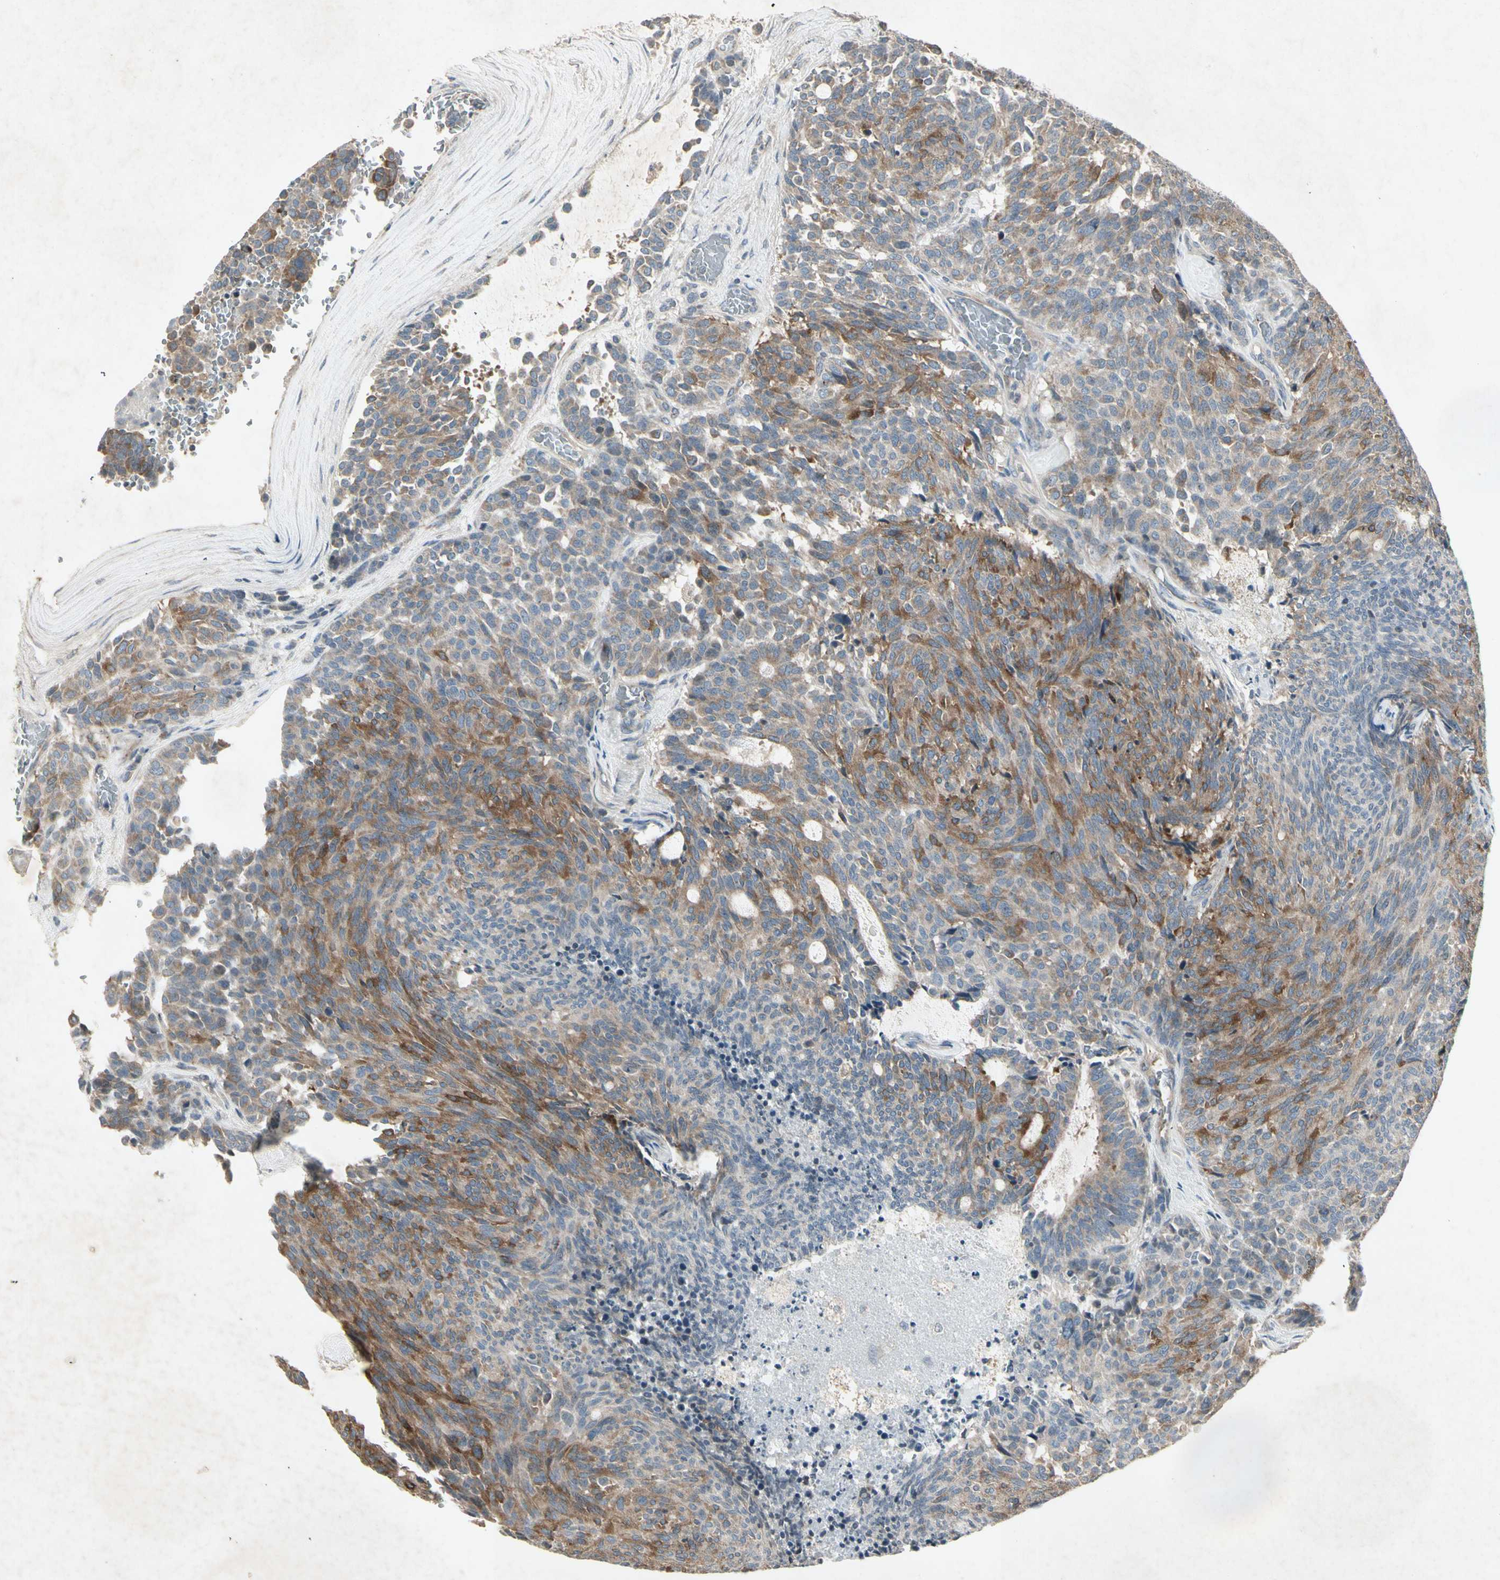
{"staining": {"intensity": "moderate", "quantity": "25%-75%", "location": "cytoplasmic/membranous"}, "tissue": "carcinoid", "cell_type": "Tumor cells", "image_type": "cancer", "snomed": [{"axis": "morphology", "description": "Carcinoid, malignant, NOS"}, {"axis": "topography", "description": "Pancreas"}], "caption": "The micrograph demonstrates a brown stain indicating the presence of a protein in the cytoplasmic/membranous of tumor cells in carcinoid.", "gene": "TEK", "patient": {"sex": "female", "age": 54}}